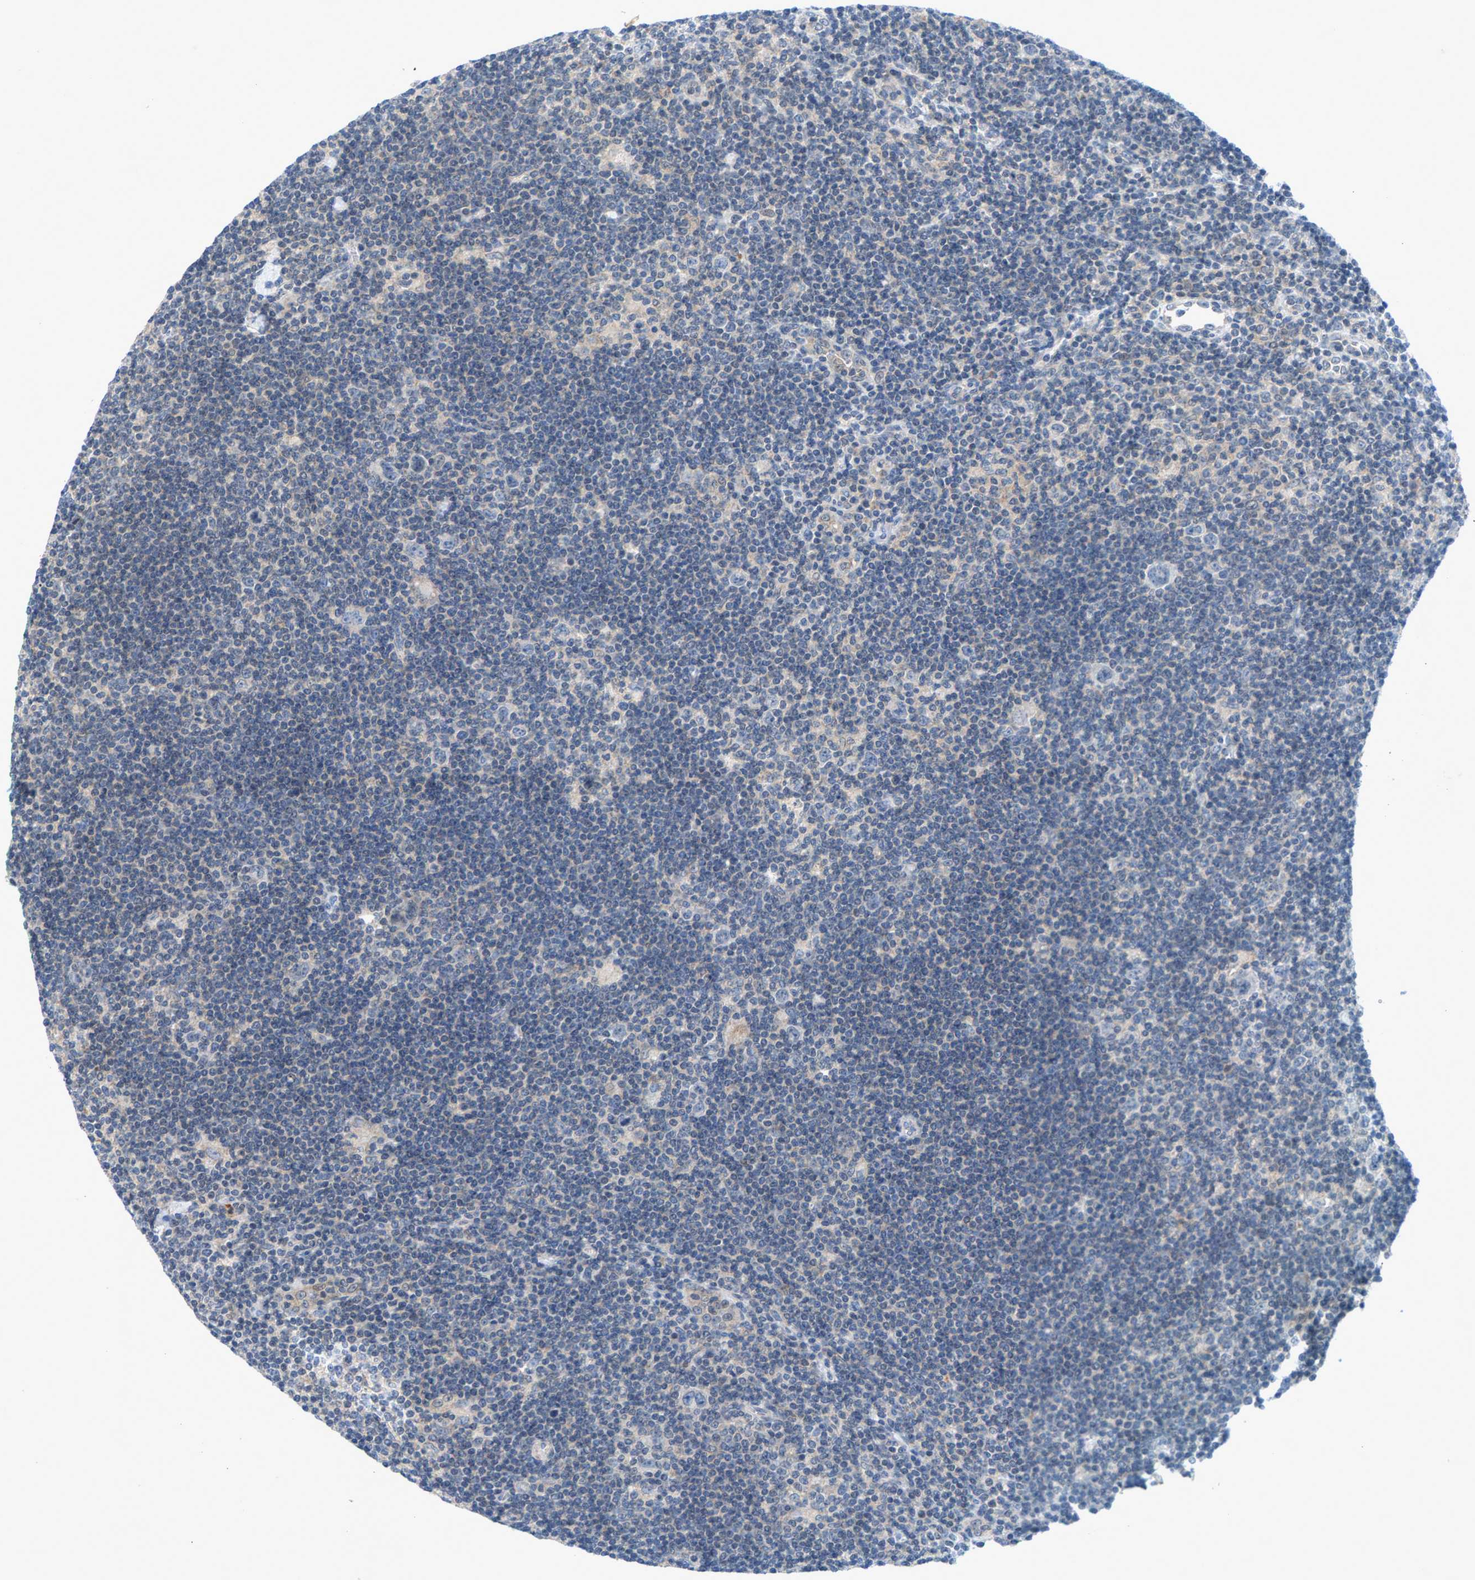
{"staining": {"intensity": "negative", "quantity": "none", "location": "none"}, "tissue": "lymphoma", "cell_type": "Tumor cells", "image_type": "cancer", "snomed": [{"axis": "morphology", "description": "Hodgkin's disease, NOS"}, {"axis": "topography", "description": "Lymph node"}], "caption": "The immunohistochemistry (IHC) photomicrograph has no significant positivity in tumor cells of lymphoma tissue. (Brightfield microscopy of DAB immunohistochemistry (IHC) at high magnification).", "gene": "ZPR1", "patient": {"sex": "female", "age": 57}}